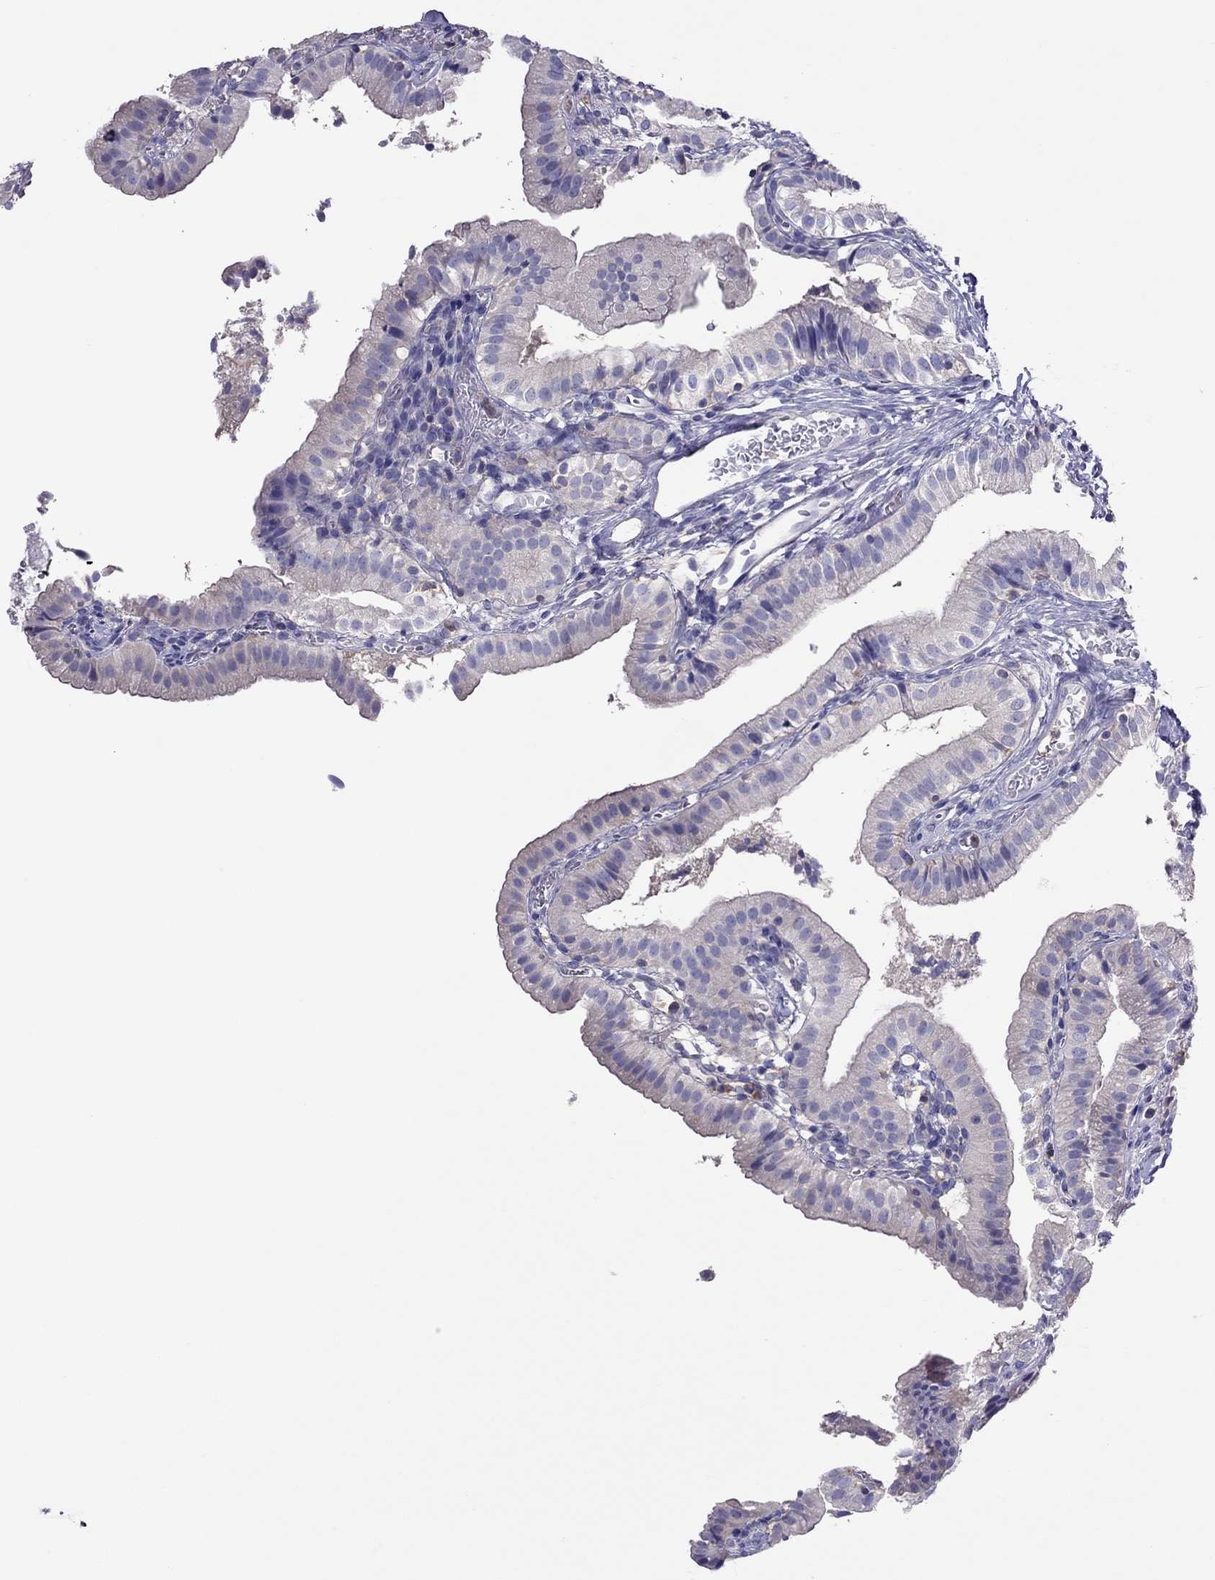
{"staining": {"intensity": "negative", "quantity": "none", "location": "none"}, "tissue": "gallbladder", "cell_type": "Glandular cells", "image_type": "normal", "snomed": [{"axis": "morphology", "description": "Normal tissue, NOS"}, {"axis": "topography", "description": "Gallbladder"}], "caption": "Immunohistochemical staining of benign human gallbladder displays no significant positivity in glandular cells.", "gene": "TEX22", "patient": {"sex": "female", "age": 47}}